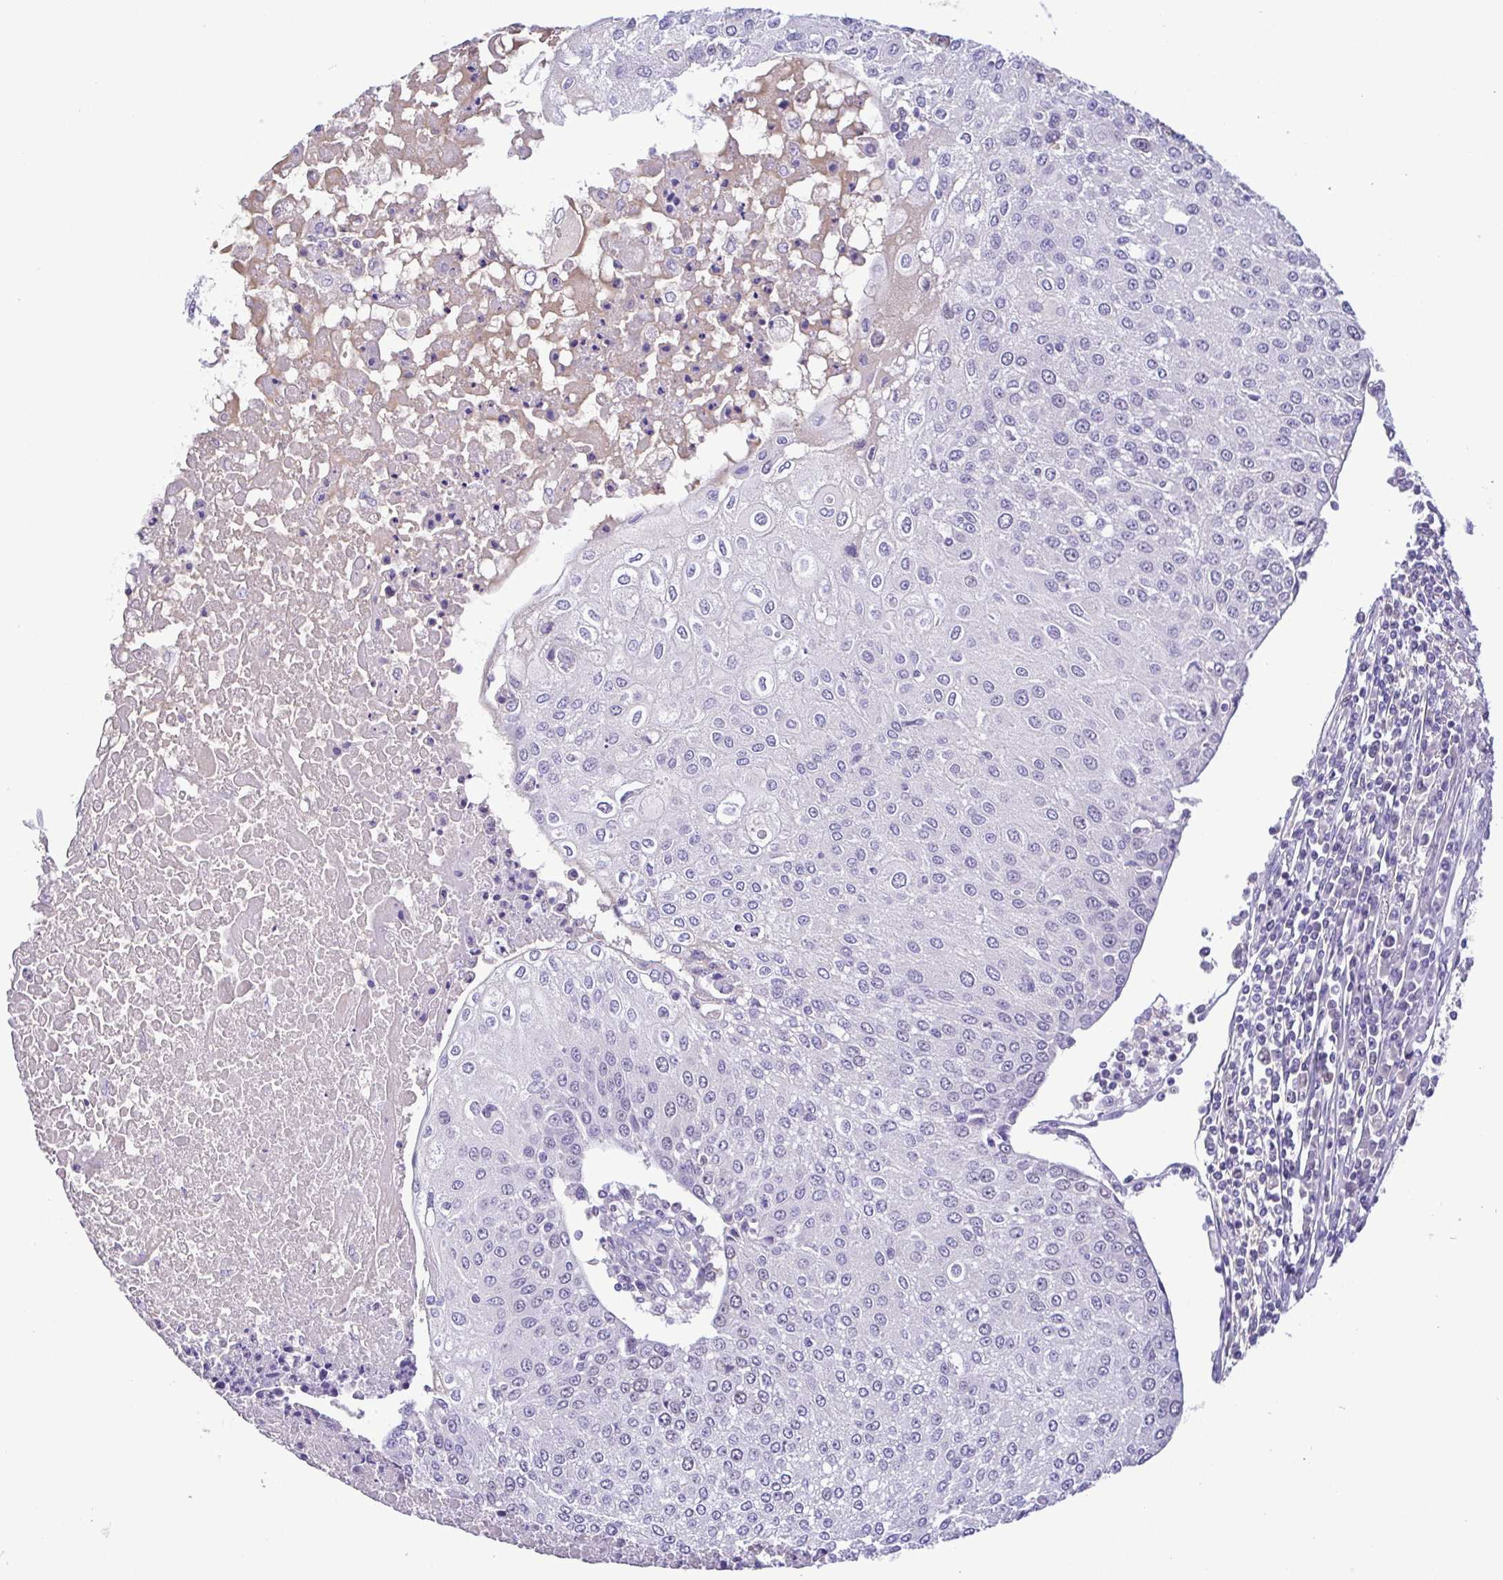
{"staining": {"intensity": "negative", "quantity": "none", "location": "none"}, "tissue": "urothelial cancer", "cell_type": "Tumor cells", "image_type": "cancer", "snomed": [{"axis": "morphology", "description": "Urothelial carcinoma, High grade"}, {"axis": "topography", "description": "Urinary bladder"}], "caption": "Immunohistochemistry (IHC) of urothelial carcinoma (high-grade) demonstrates no staining in tumor cells.", "gene": "TIPIN", "patient": {"sex": "female", "age": 85}}